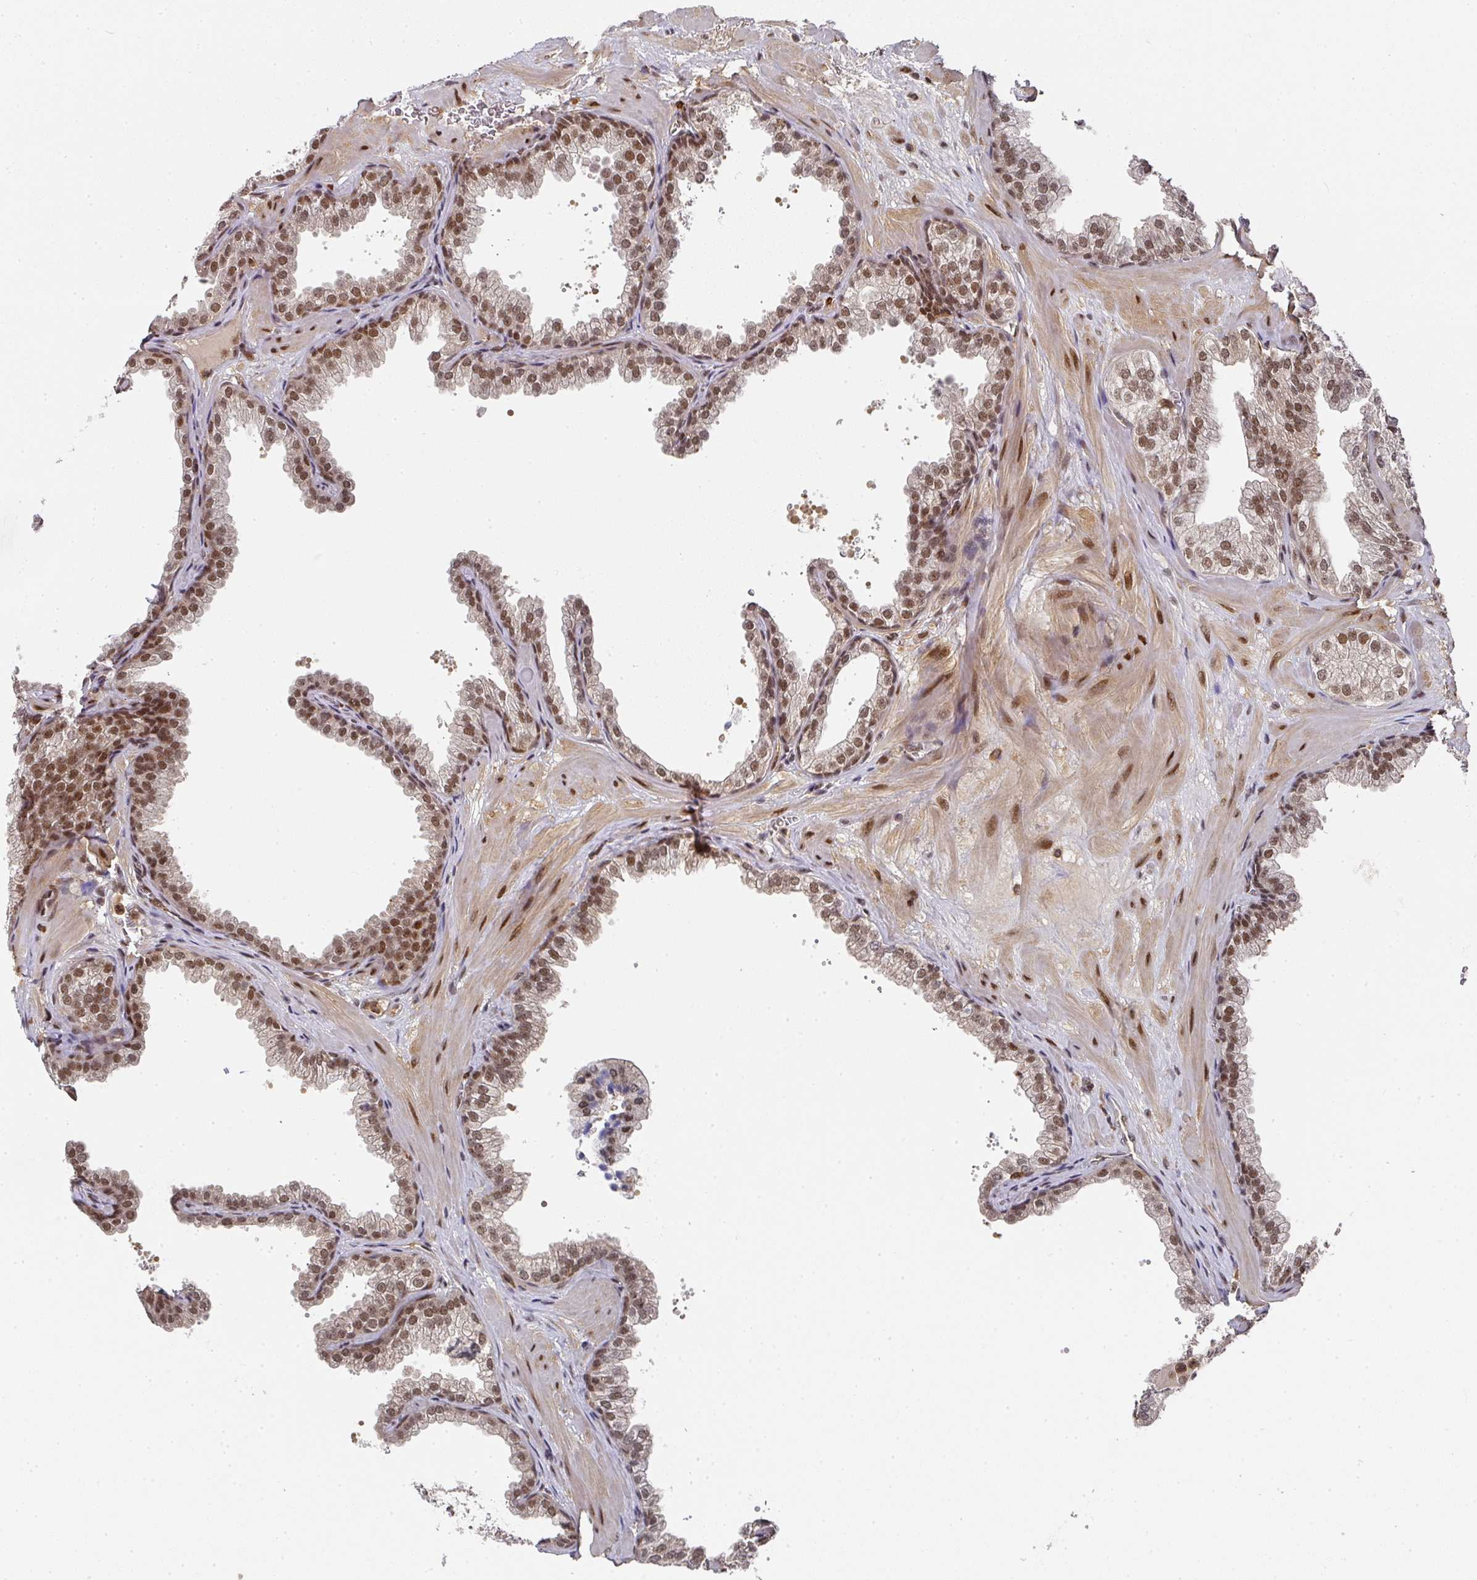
{"staining": {"intensity": "strong", "quantity": ">75%", "location": "nuclear"}, "tissue": "prostate", "cell_type": "Glandular cells", "image_type": "normal", "snomed": [{"axis": "morphology", "description": "Normal tissue, NOS"}, {"axis": "topography", "description": "Prostate"}], "caption": "Prostate was stained to show a protein in brown. There is high levels of strong nuclear expression in about >75% of glandular cells. The staining was performed using DAB (3,3'-diaminobenzidine) to visualize the protein expression in brown, while the nuclei were stained in blue with hematoxylin (Magnification: 20x).", "gene": "DIDO1", "patient": {"sex": "male", "age": 37}}